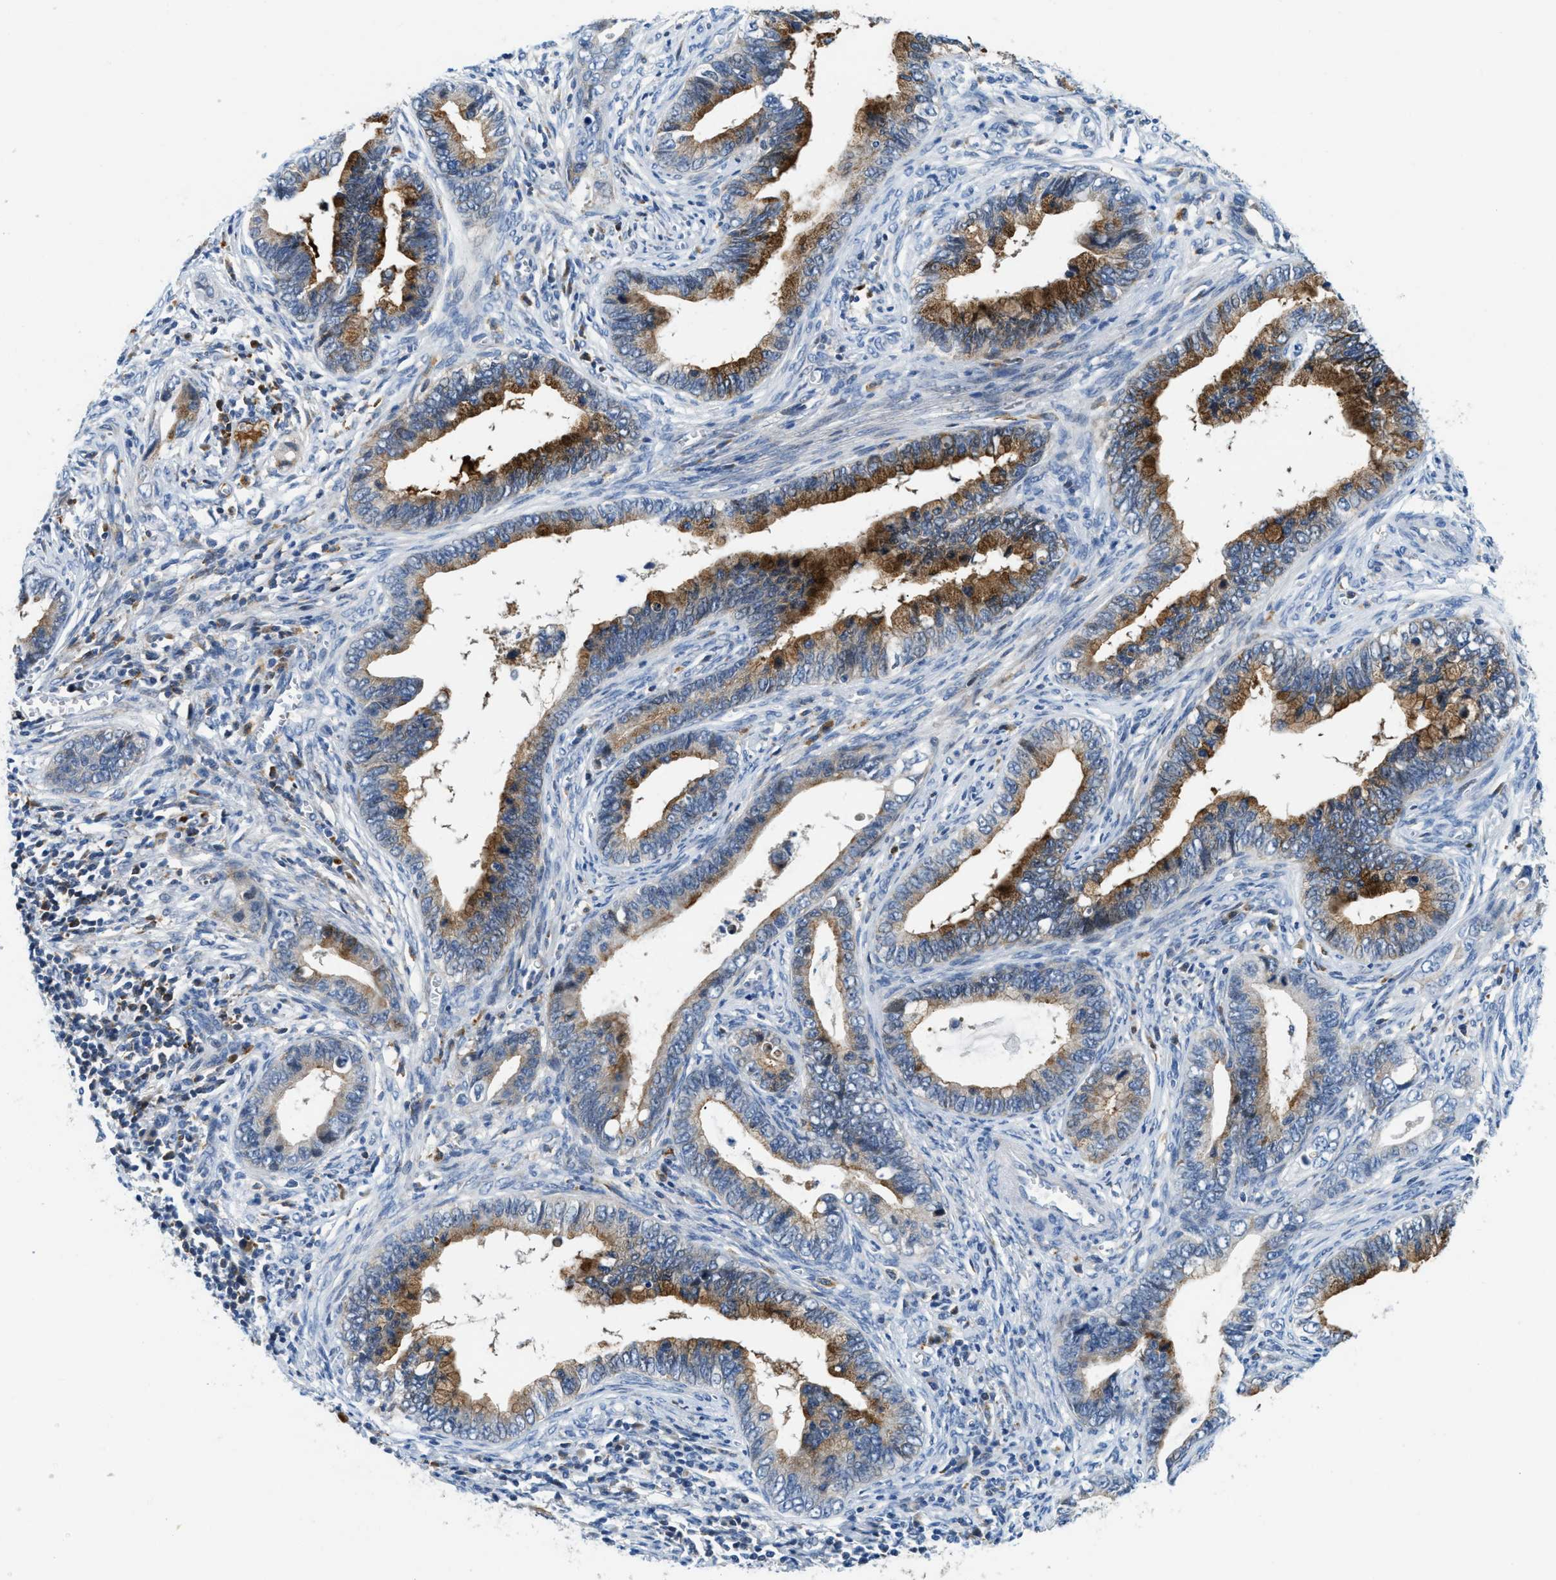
{"staining": {"intensity": "strong", "quantity": "25%-75%", "location": "cytoplasmic/membranous"}, "tissue": "cervical cancer", "cell_type": "Tumor cells", "image_type": "cancer", "snomed": [{"axis": "morphology", "description": "Adenocarcinoma, NOS"}, {"axis": "topography", "description": "Cervix"}], "caption": "Strong cytoplasmic/membranous protein expression is identified in about 25%-75% of tumor cells in cervical cancer (adenocarcinoma).", "gene": "CFB", "patient": {"sex": "female", "age": 44}}